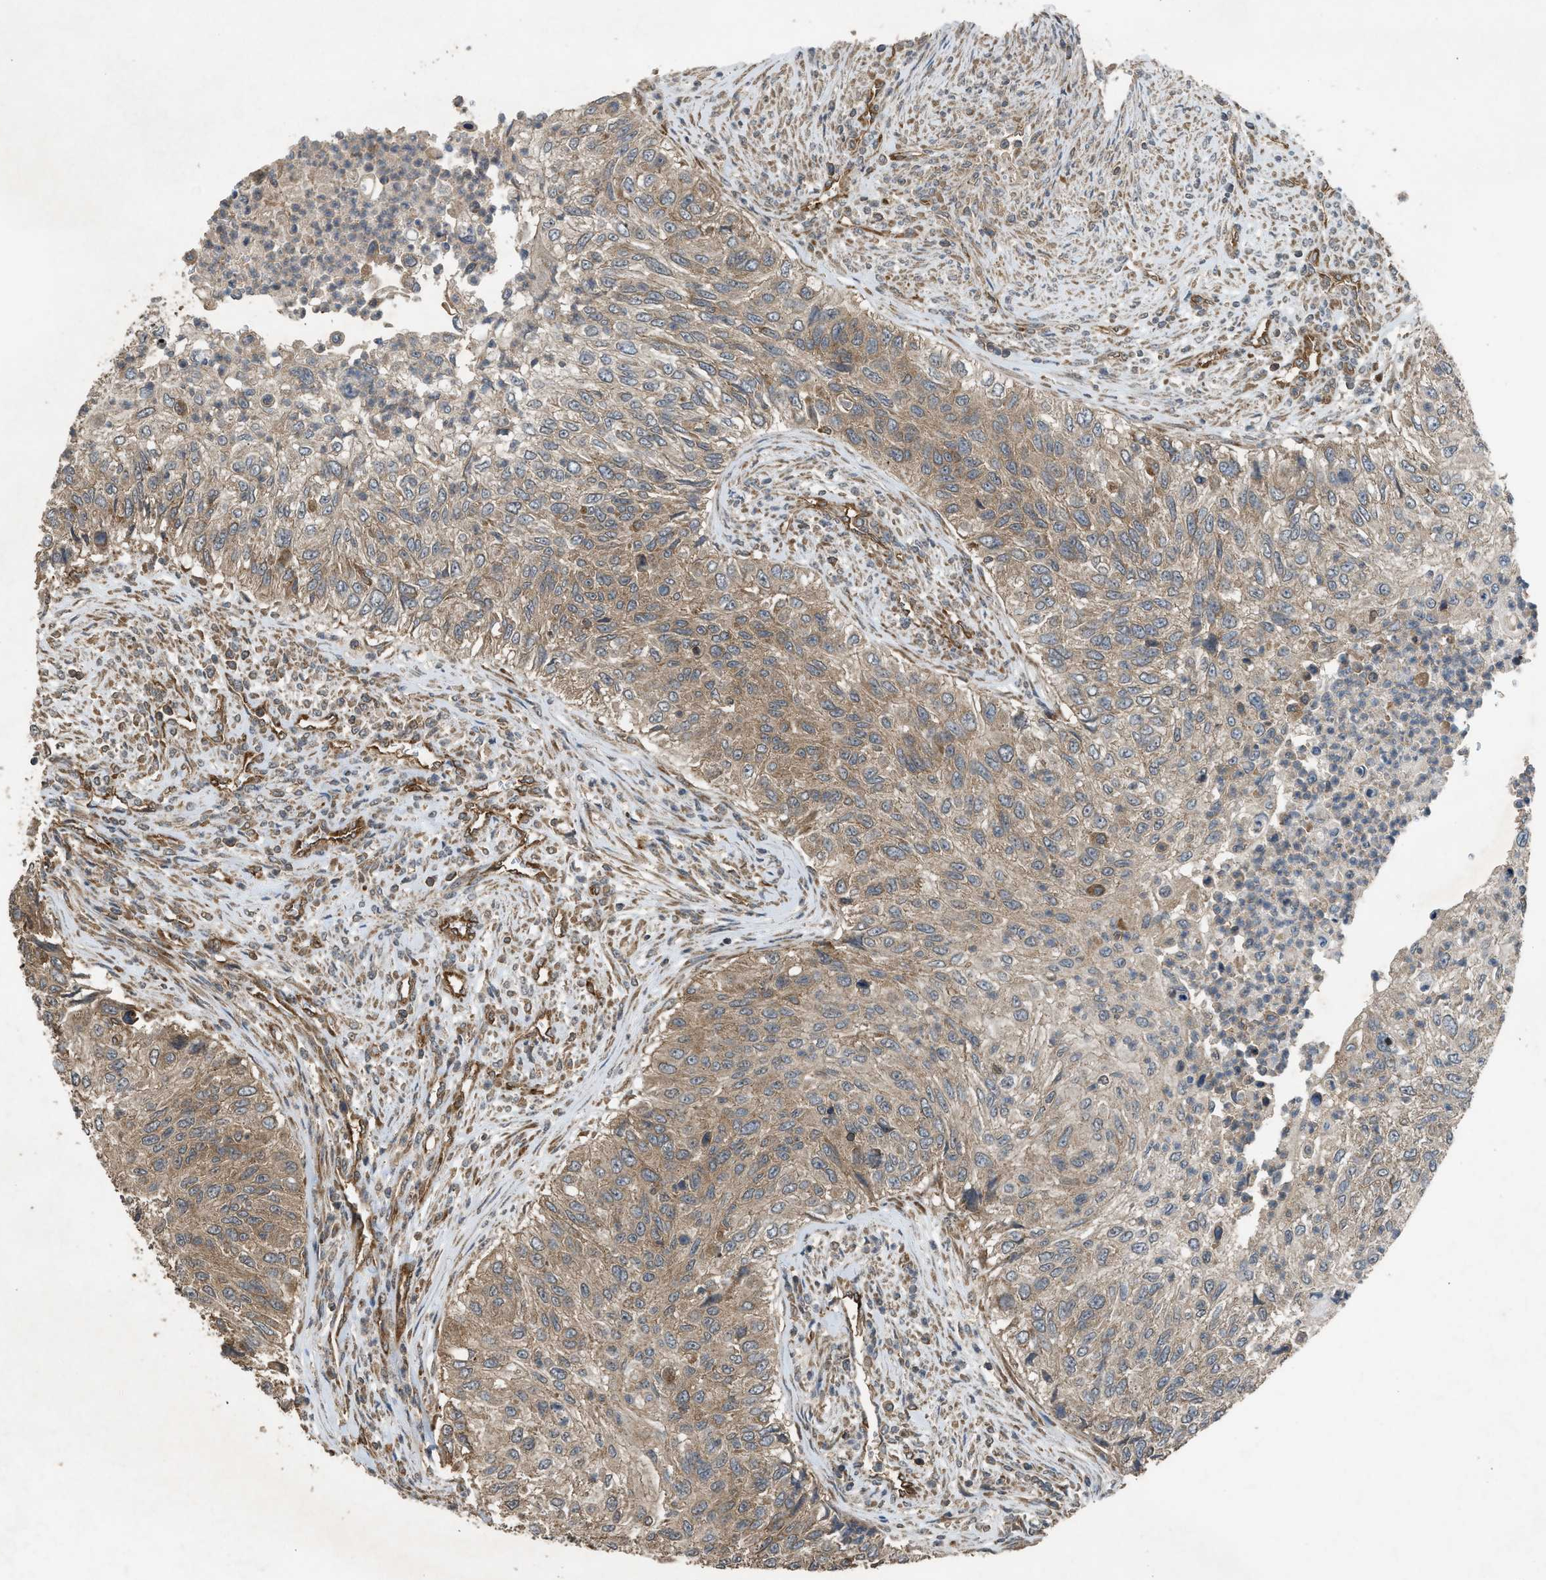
{"staining": {"intensity": "weak", "quantity": ">75%", "location": "cytoplasmic/membranous"}, "tissue": "urothelial cancer", "cell_type": "Tumor cells", "image_type": "cancer", "snomed": [{"axis": "morphology", "description": "Urothelial carcinoma, High grade"}, {"axis": "topography", "description": "Urinary bladder"}], "caption": "Protein positivity by IHC exhibits weak cytoplasmic/membranous staining in approximately >75% of tumor cells in urothelial cancer.", "gene": "HIP1R", "patient": {"sex": "male", "age": 35}}